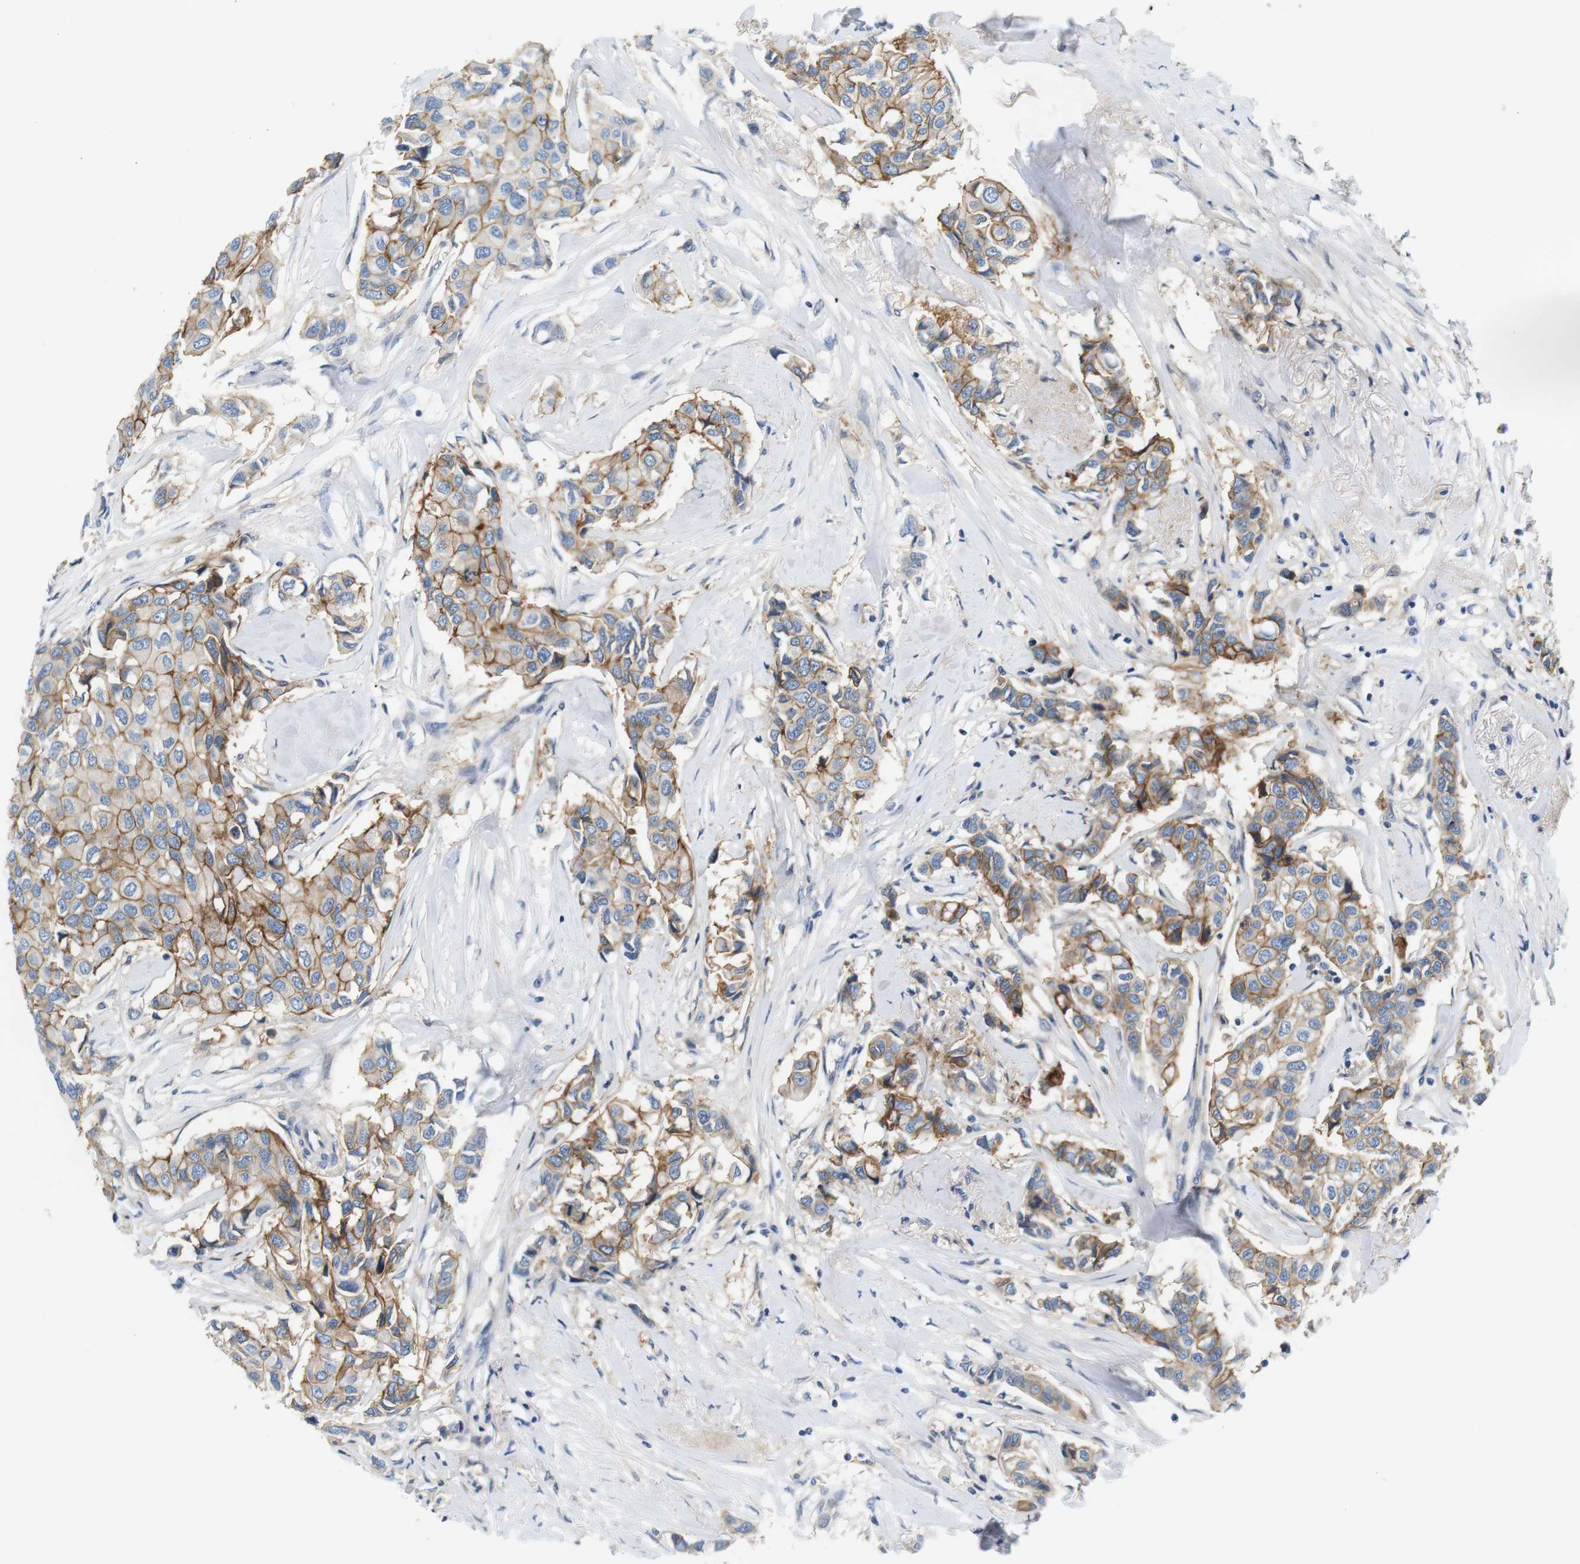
{"staining": {"intensity": "moderate", "quantity": "25%-75%", "location": "cytoplasmic/membranous"}, "tissue": "breast cancer", "cell_type": "Tumor cells", "image_type": "cancer", "snomed": [{"axis": "morphology", "description": "Duct carcinoma"}, {"axis": "topography", "description": "Breast"}], "caption": "Breast cancer (infiltrating ductal carcinoma) tissue shows moderate cytoplasmic/membranous staining in about 25%-75% of tumor cells, visualized by immunohistochemistry. Nuclei are stained in blue.", "gene": "SLC30A1", "patient": {"sex": "female", "age": 80}}